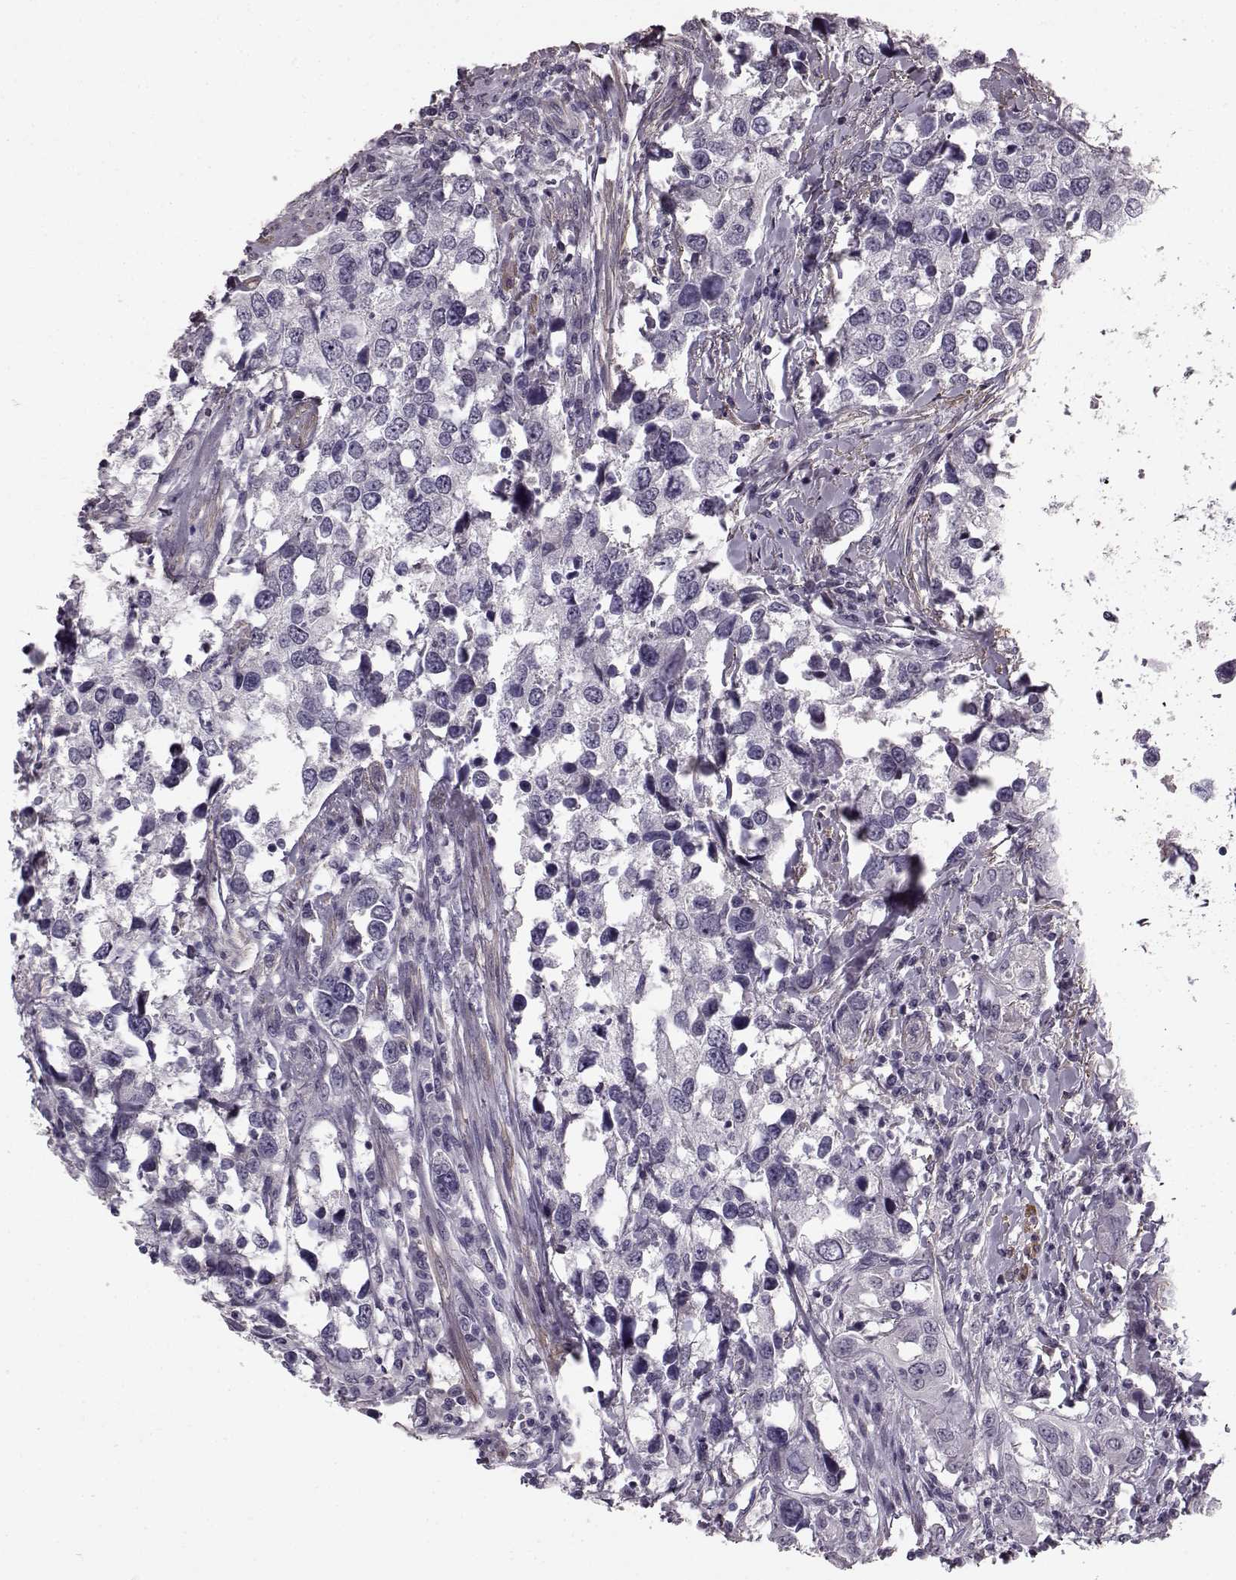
{"staining": {"intensity": "negative", "quantity": "none", "location": "none"}, "tissue": "urothelial cancer", "cell_type": "Tumor cells", "image_type": "cancer", "snomed": [{"axis": "morphology", "description": "Urothelial carcinoma, NOS"}, {"axis": "morphology", "description": "Urothelial carcinoma, High grade"}, {"axis": "topography", "description": "Urinary bladder"}], "caption": "The immunohistochemistry micrograph has no significant positivity in tumor cells of transitional cell carcinoma tissue.", "gene": "SLCO3A1", "patient": {"sex": "male", "age": 63}}